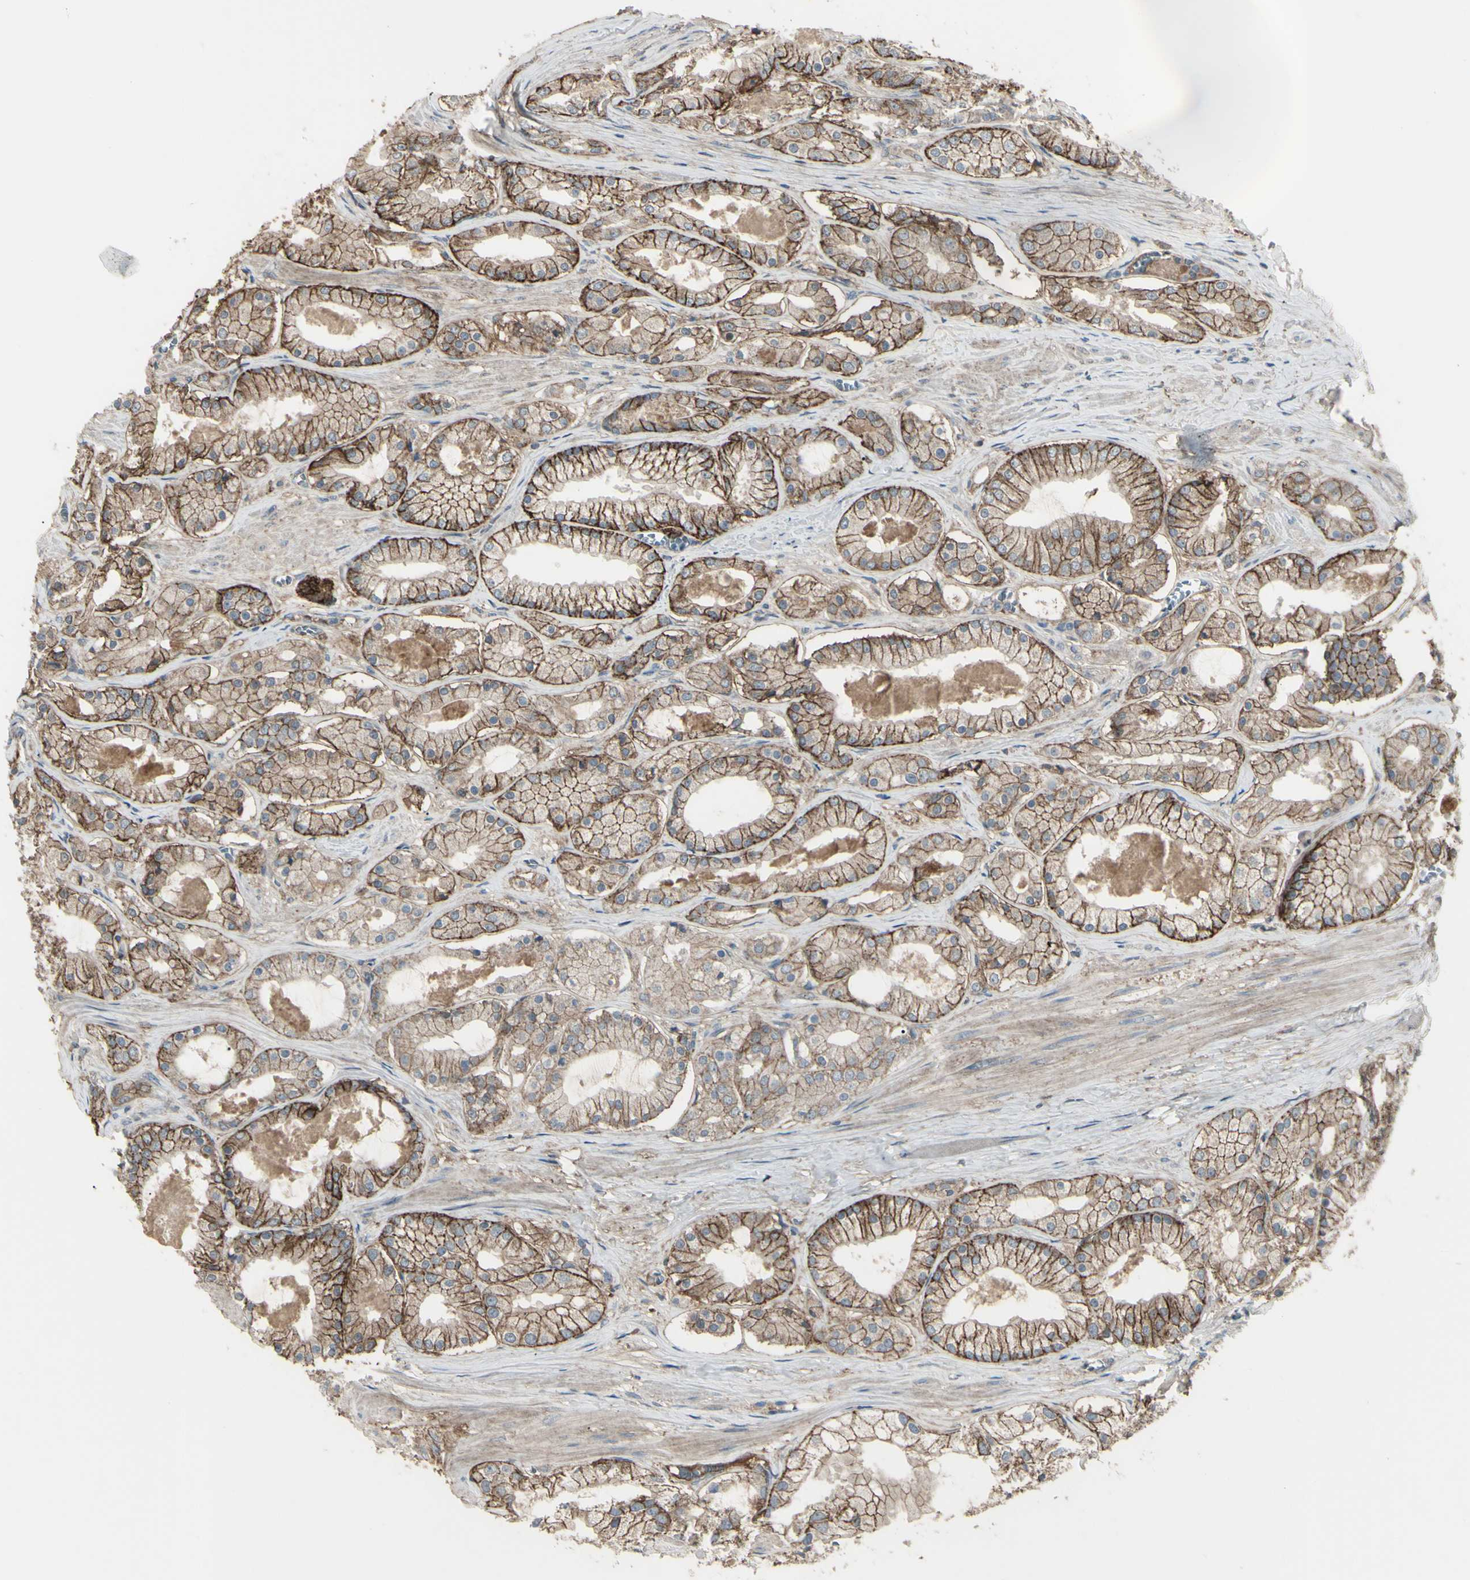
{"staining": {"intensity": "moderate", "quantity": ">75%", "location": "cytoplasmic/membranous"}, "tissue": "prostate cancer", "cell_type": "Tumor cells", "image_type": "cancer", "snomed": [{"axis": "morphology", "description": "Adenocarcinoma, High grade"}, {"axis": "topography", "description": "Prostate"}], "caption": "IHC of human prostate cancer displays medium levels of moderate cytoplasmic/membranous staining in approximately >75% of tumor cells.", "gene": "CD276", "patient": {"sex": "male", "age": 66}}